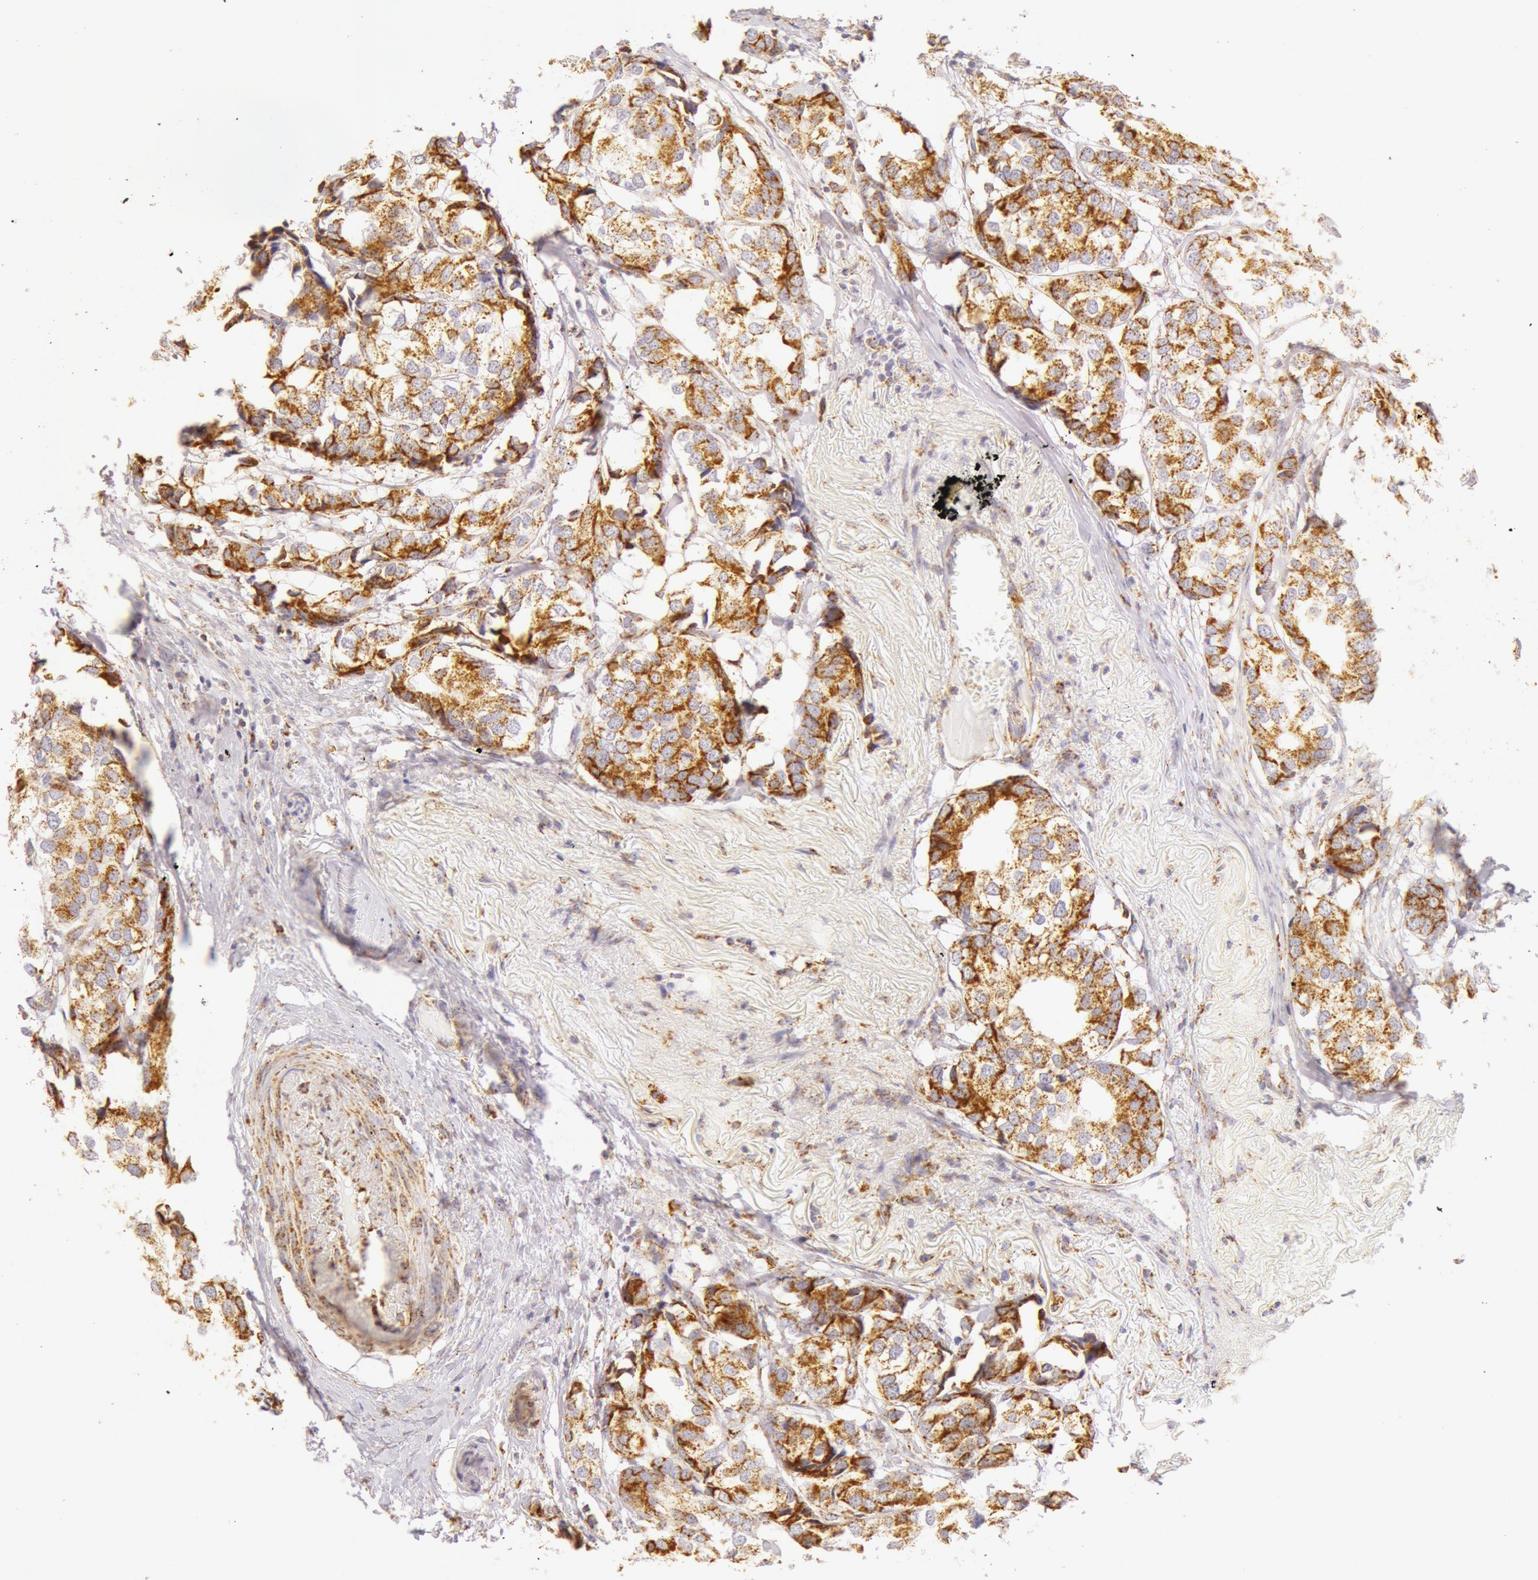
{"staining": {"intensity": "moderate", "quantity": "25%-75%", "location": "cytoplasmic/membranous"}, "tissue": "breast cancer", "cell_type": "Tumor cells", "image_type": "cancer", "snomed": [{"axis": "morphology", "description": "Duct carcinoma"}, {"axis": "topography", "description": "Breast"}], "caption": "A brown stain highlights moderate cytoplasmic/membranous positivity of a protein in human breast invasive ductal carcinoma tumor cells. Nuclei are stained in blue.", "gene": "ATP5F1B", "patient": {"sex": "female", "age": 68}}